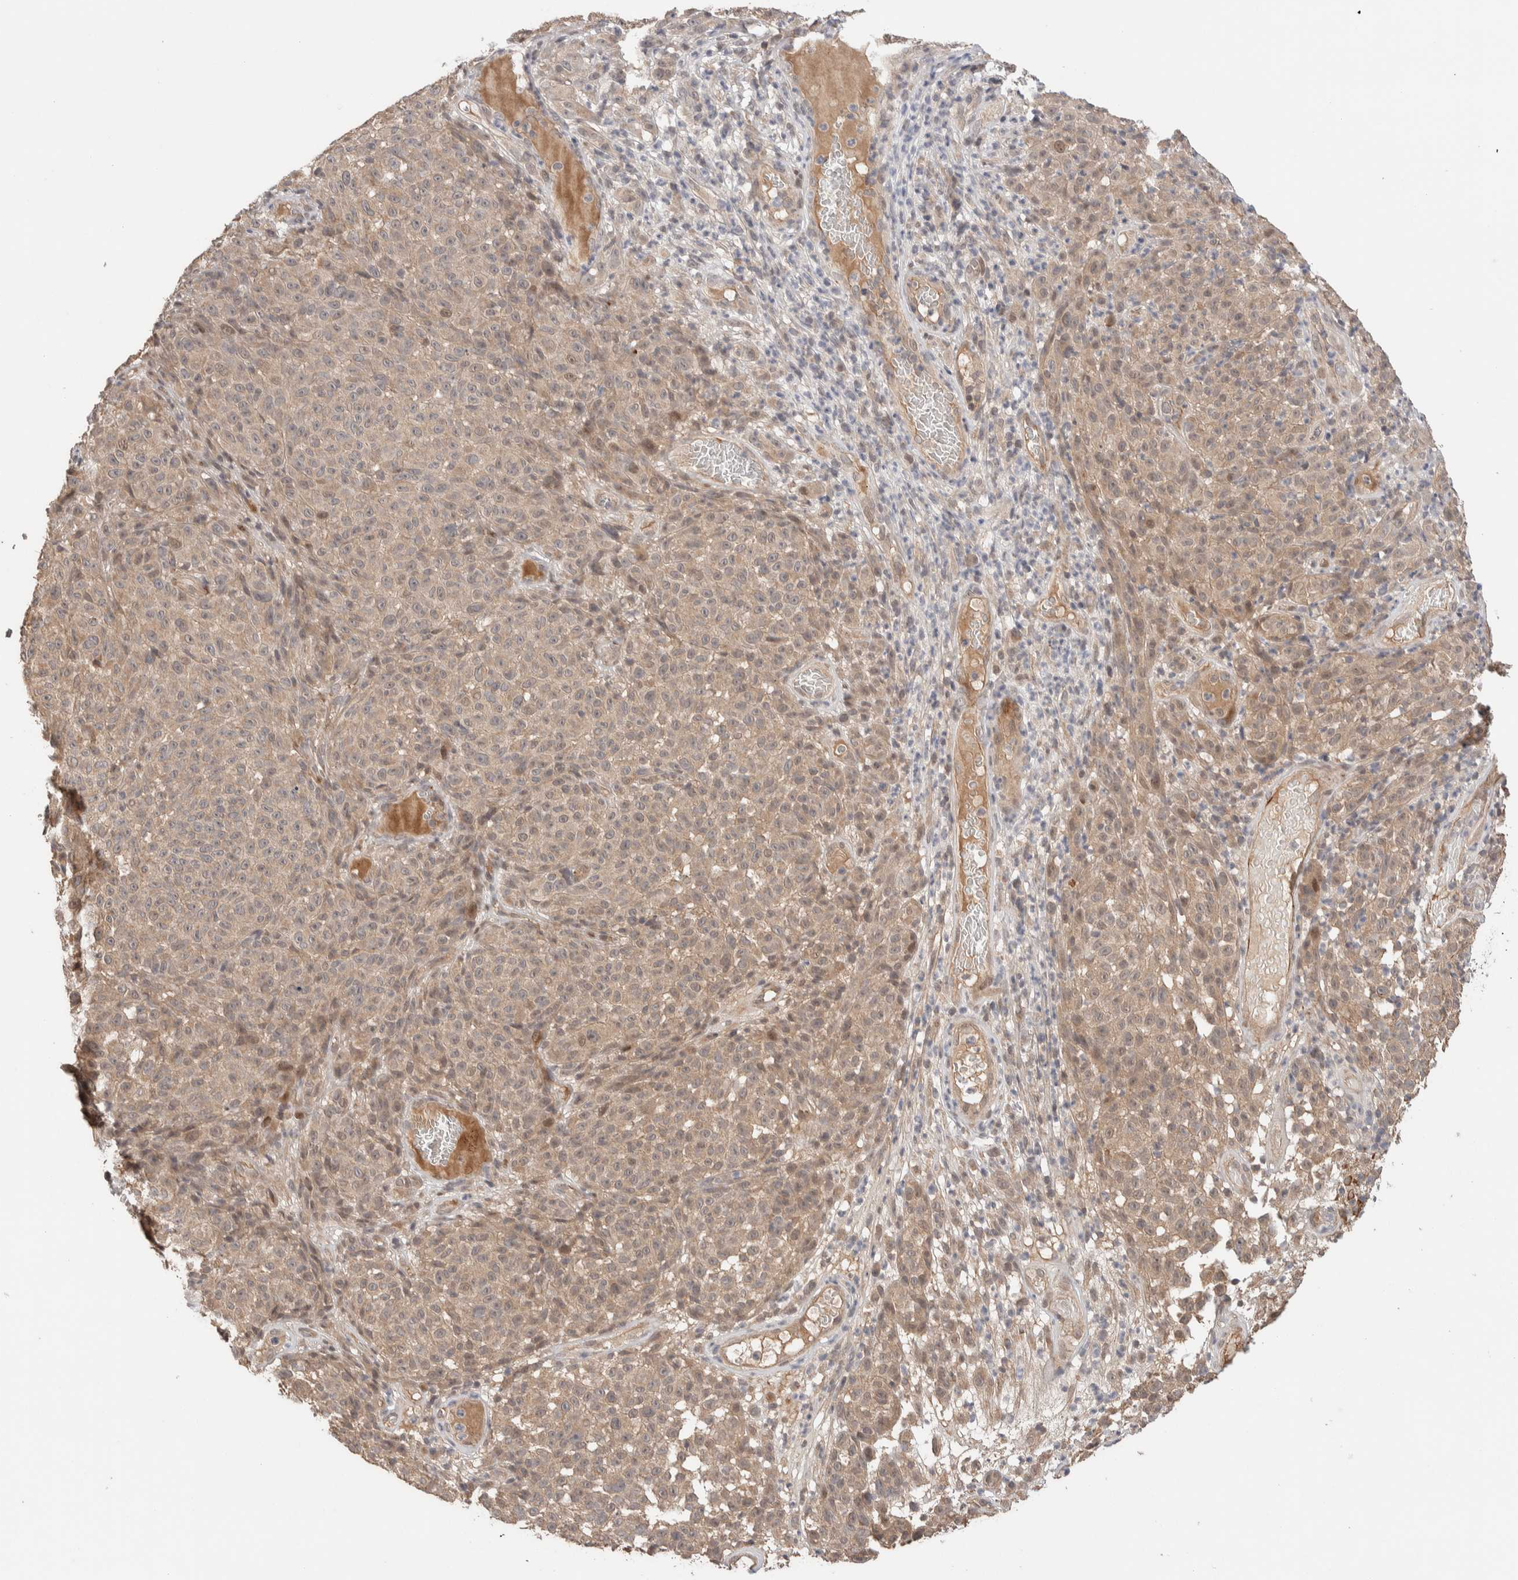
{"staining": {"intensity": "weak", "quantity": "25%-75%", "location": "cytoplasmic/membranous,nuclear"}, "tissue": "melanoma", "cell_type": "Tumor cells", "image_type": "cancer", "snomed": [{"axis": "morphology", "description": "Malignant melanoma, NOS"}, {"axis": "topography", "description": "Skin"}], "caption": "Brown immunohistochemical staining in malignant melanoma exhibits weak cytoplasmic/membranous and nuclear expression in approximately 25%-75% of tumor cells.", "gene": "PRDM15", "patient": {"sex": "female", "age": 82}}